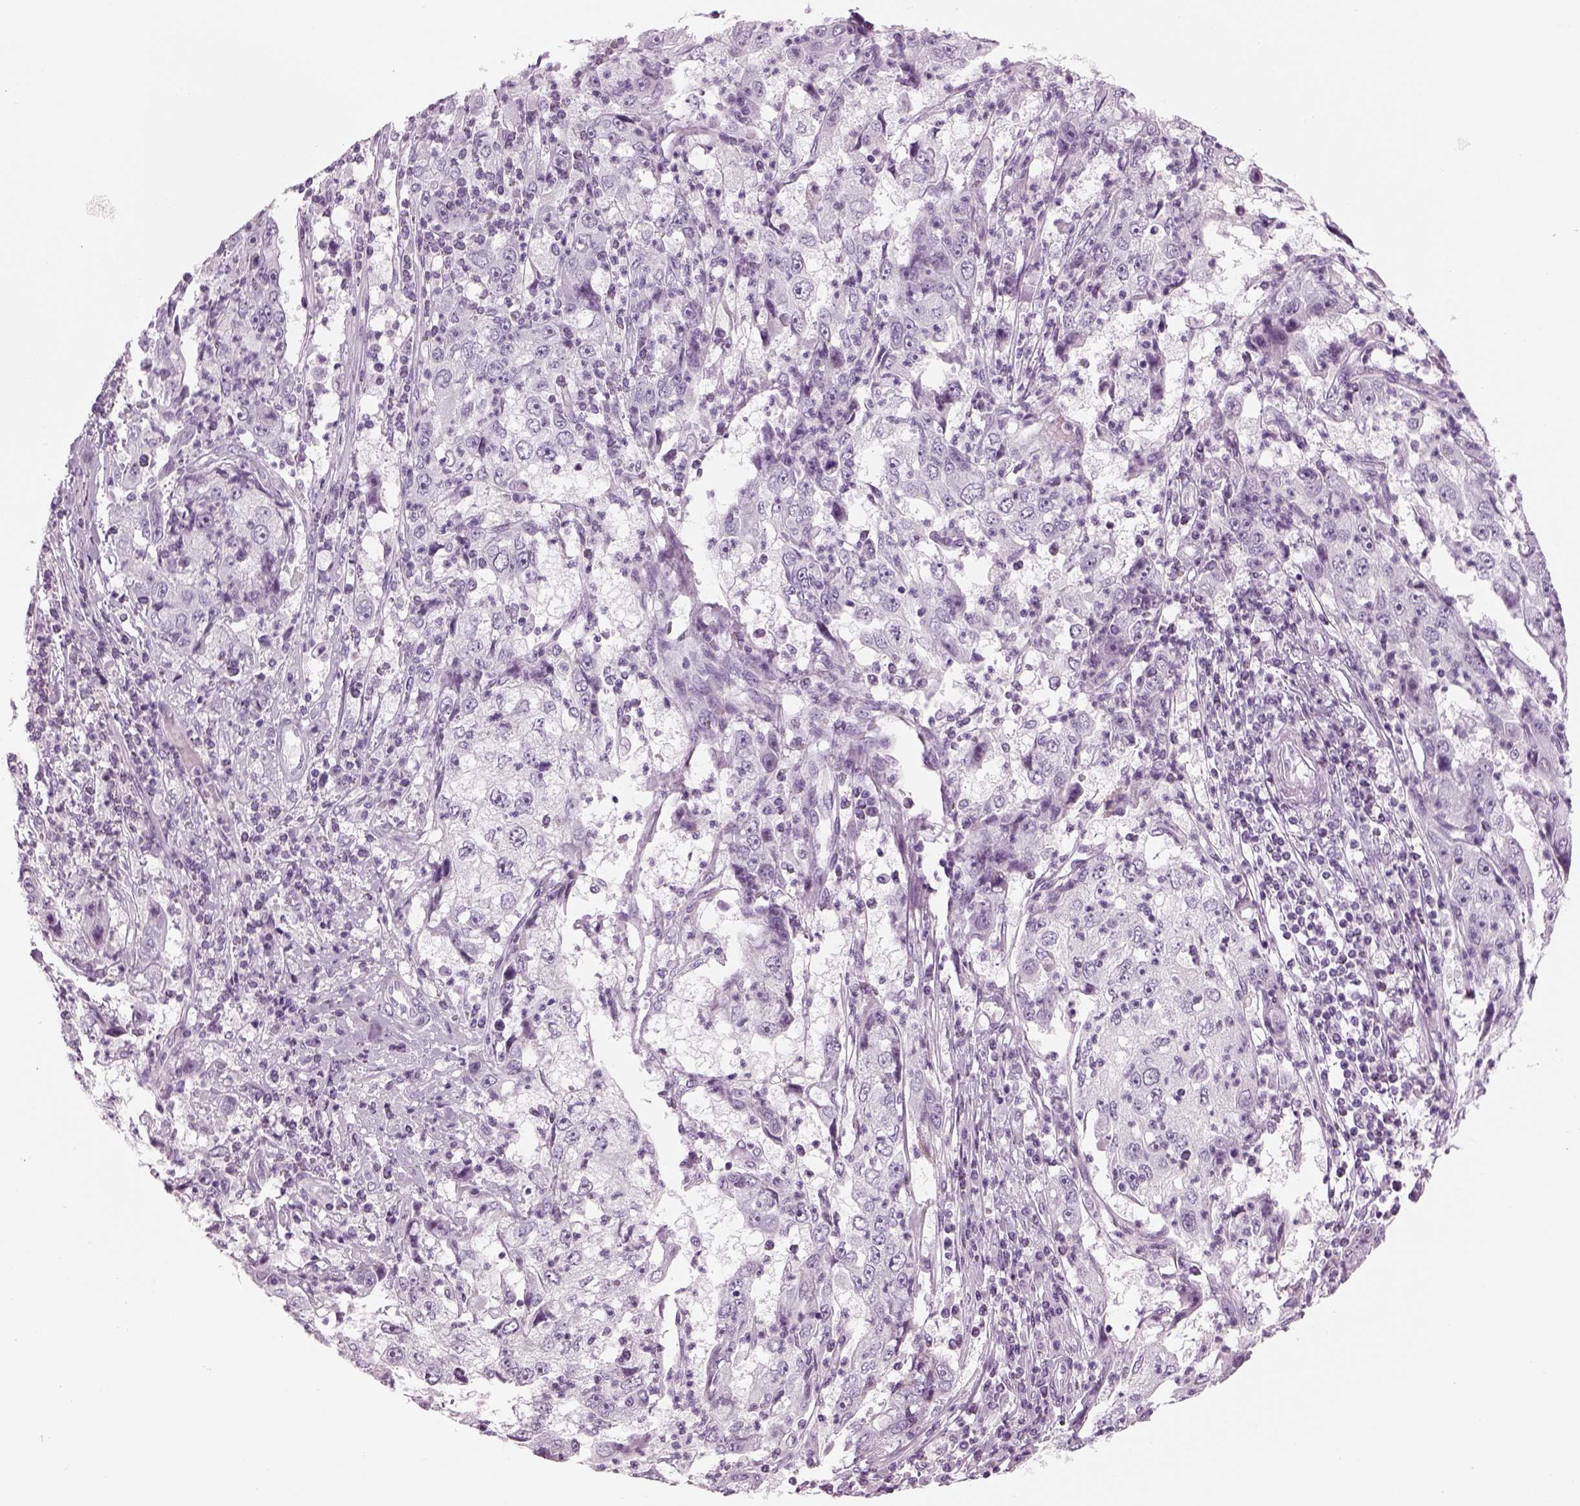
{"staining": {"intensity": "negative", "quantity": "none", "location": "none"}, "tissue": "cervical cancer", "cell_type": "Tumor cells", "image_type": "cancer", "snomed": [{"axis": "morphology", "description": "Squamous cell carcinoma, NOS"}, {"axis": "topography", "description": "Cervix"}], "caption": "DAB (3,3'-diaminobenzidine) immunohistochemical staining of human cervical cancer (squamous cell carcinoma) reveals no significant expression in tumor cells.", "gene": "SAG", "patient": {"sex": "female", "age": 36}}